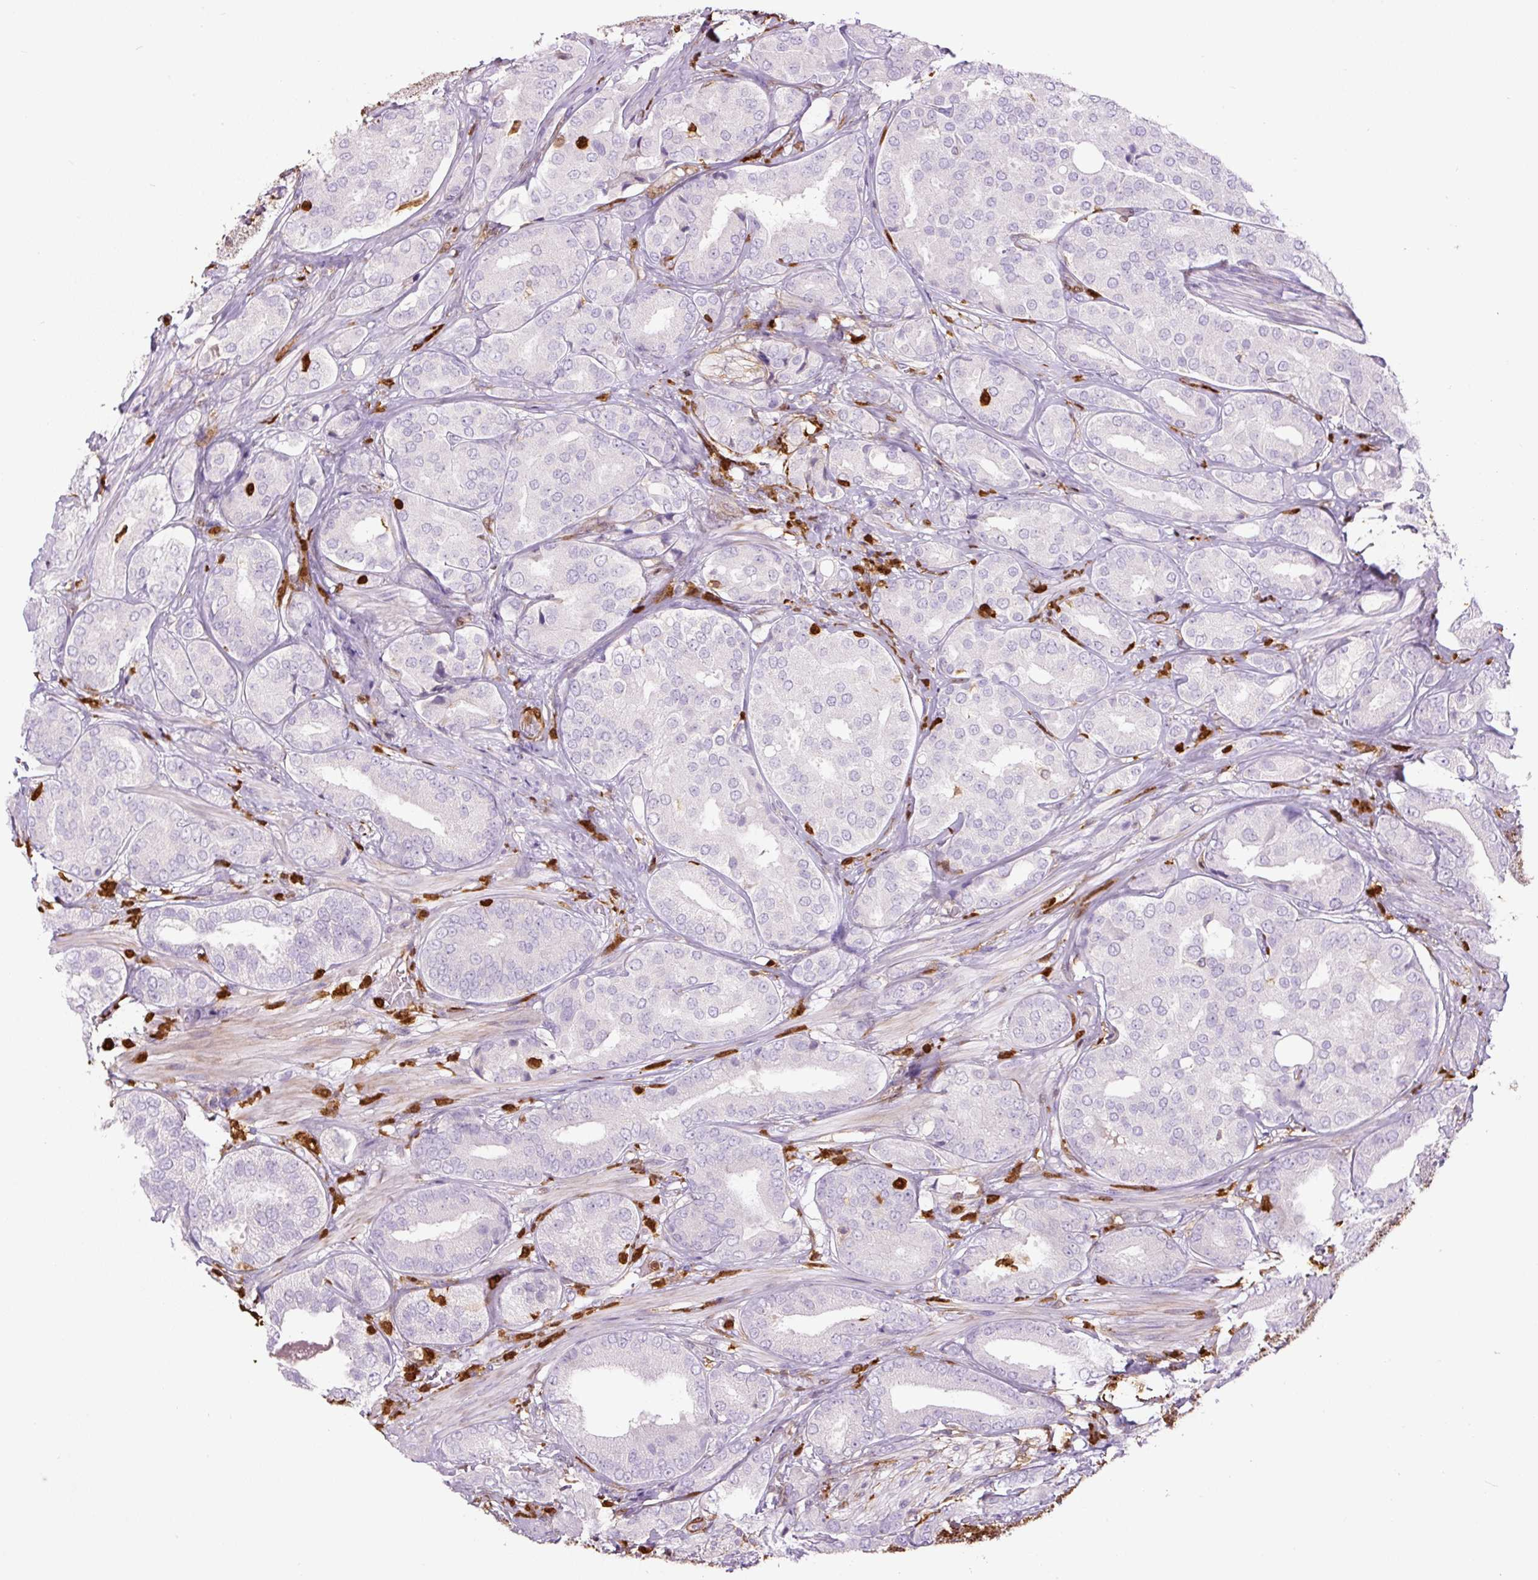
{"staining": {"intensity": "negative", "quantity": "none", "location": "none"}, "tissue": "prostate cancer", "cell_type": "Tumor cells", "image_type": "cancer", "snomed": [{"axis": "morphology", "description": "Adenocarcinoma, High grade"}, {"axis": "topography", "description": "Prostate"}], "caption": "Prostate cancer stained for a protein using immunohistochemistry exhibits no staining tumor cells.", "gene": "S100A4", "patient": {"sex": "male", "age": 63}}